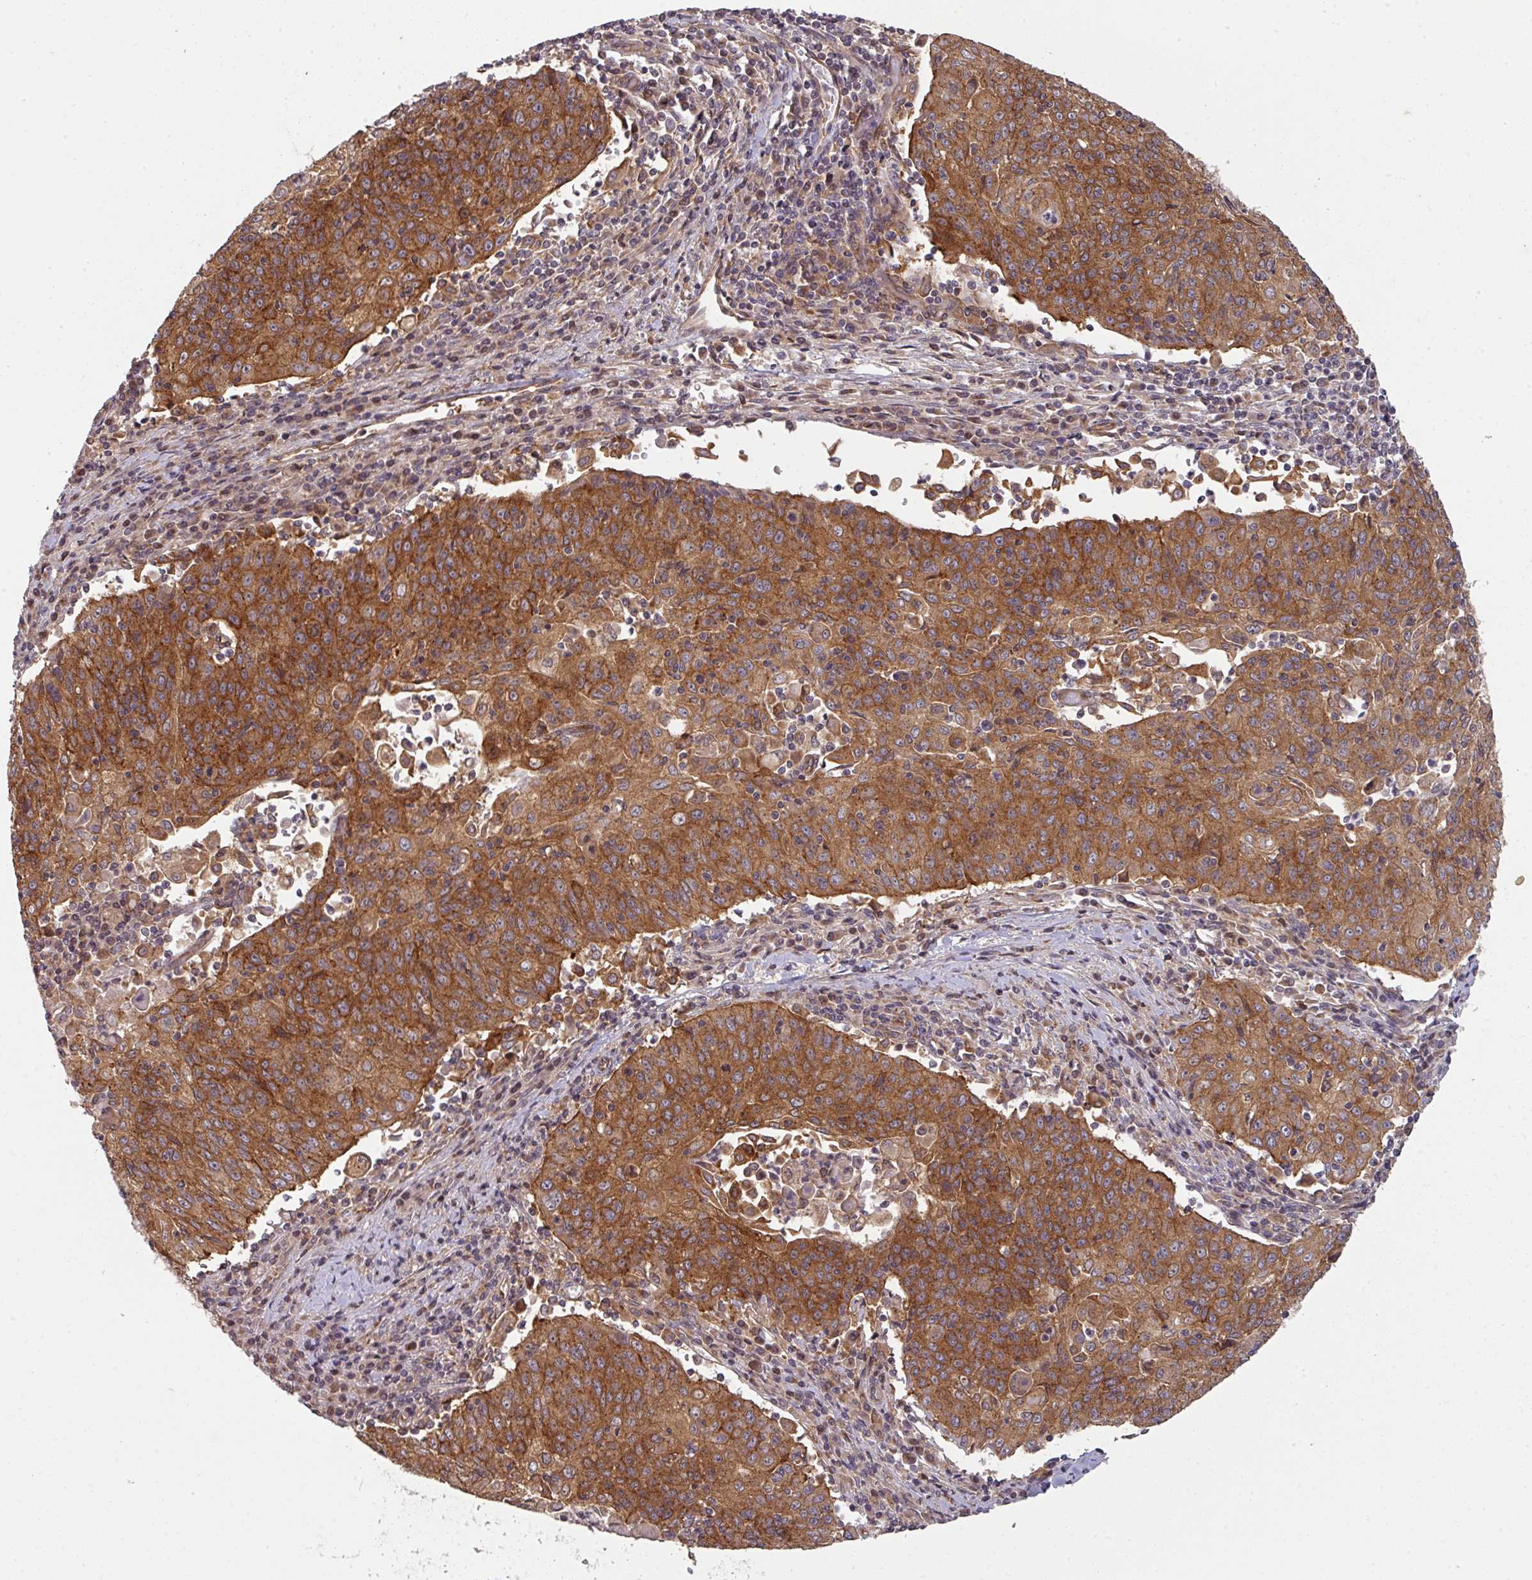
{"staining": {"intensity": "strong", "quantity": ">75%", "location": "cytoplasmic/membranous"}, "tissue": "cervical cancer", "cell_type": "Tumor cells", "image_type": "cancer", "snomed": [{"axis": "morphology", "description": "Squamous cell carcinoma, NOS"}, {"axis": "topography", "description": "Cervix"}], "caption": "Cervical cancer (squamous cell carcinoma) stained with DAB (3,3'-diaminobenzidine) immunohistochemistry (IHC) demonstrates high levels of strong cytoplasmic/membranous positivity in about >75% of tumor cells. (Brightfield microscopy of DAB IHC at high magnification).", "gene": "CYFIP2", "patient": {"sex": "female", "age": 48}}